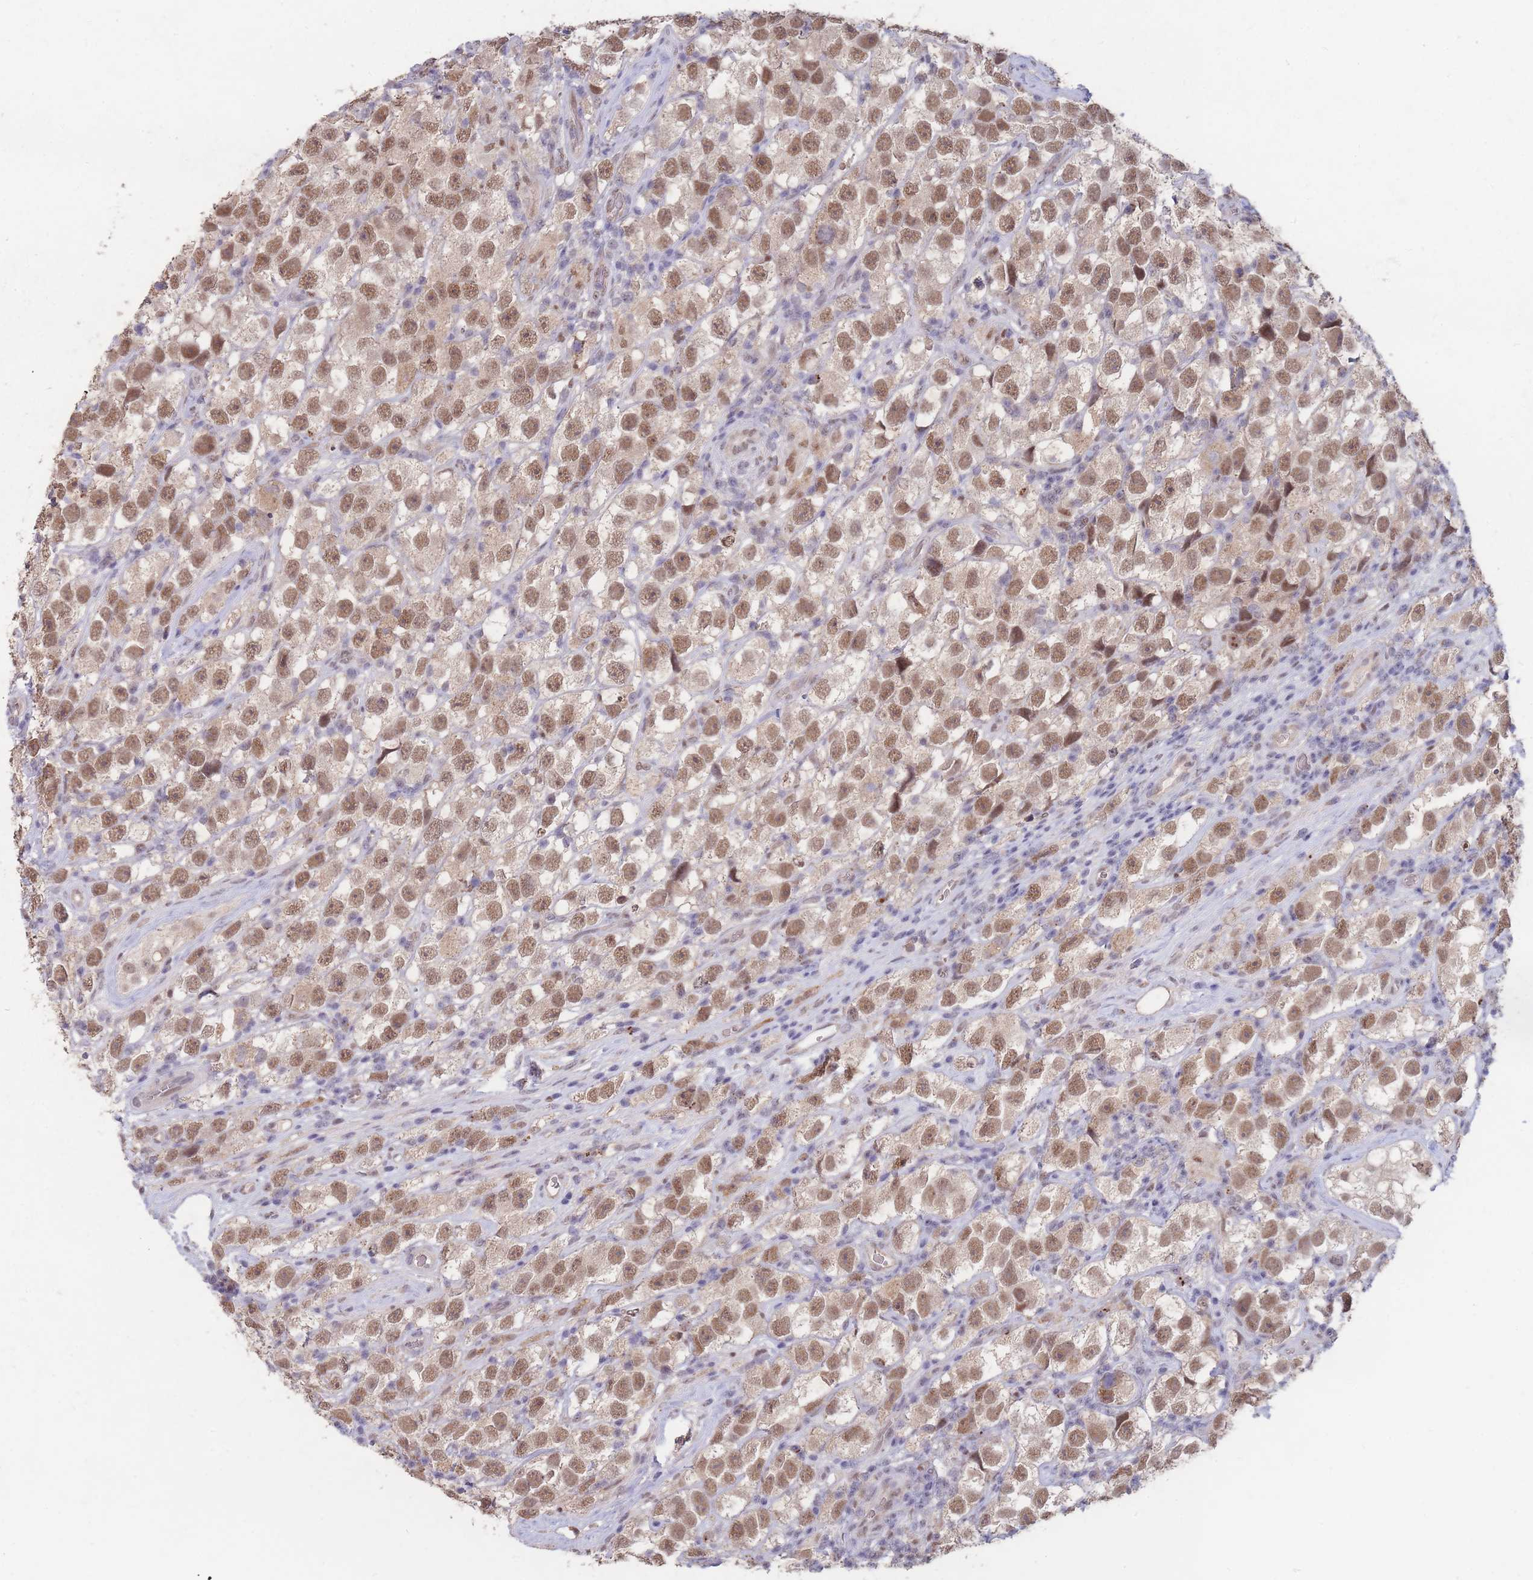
{"staining": {"intensity": "moderate", "quantity": ">75%", "location": "nuclear"}, "tissue": "testis cancer", "cell_type": "Tumor cells", "image_type": "cancer", "snomed": [{"axis": "morphology", "description": "Seminoma, NOS"}, {"axis": "topography", "description": "Testis"}], "caption": "A brown stain highlights moderate nuclear expression of a protein in human testis seminoma tumor cells.", "gene": "SNRPA1", "patient": {"sex": "male", "age": 26}}